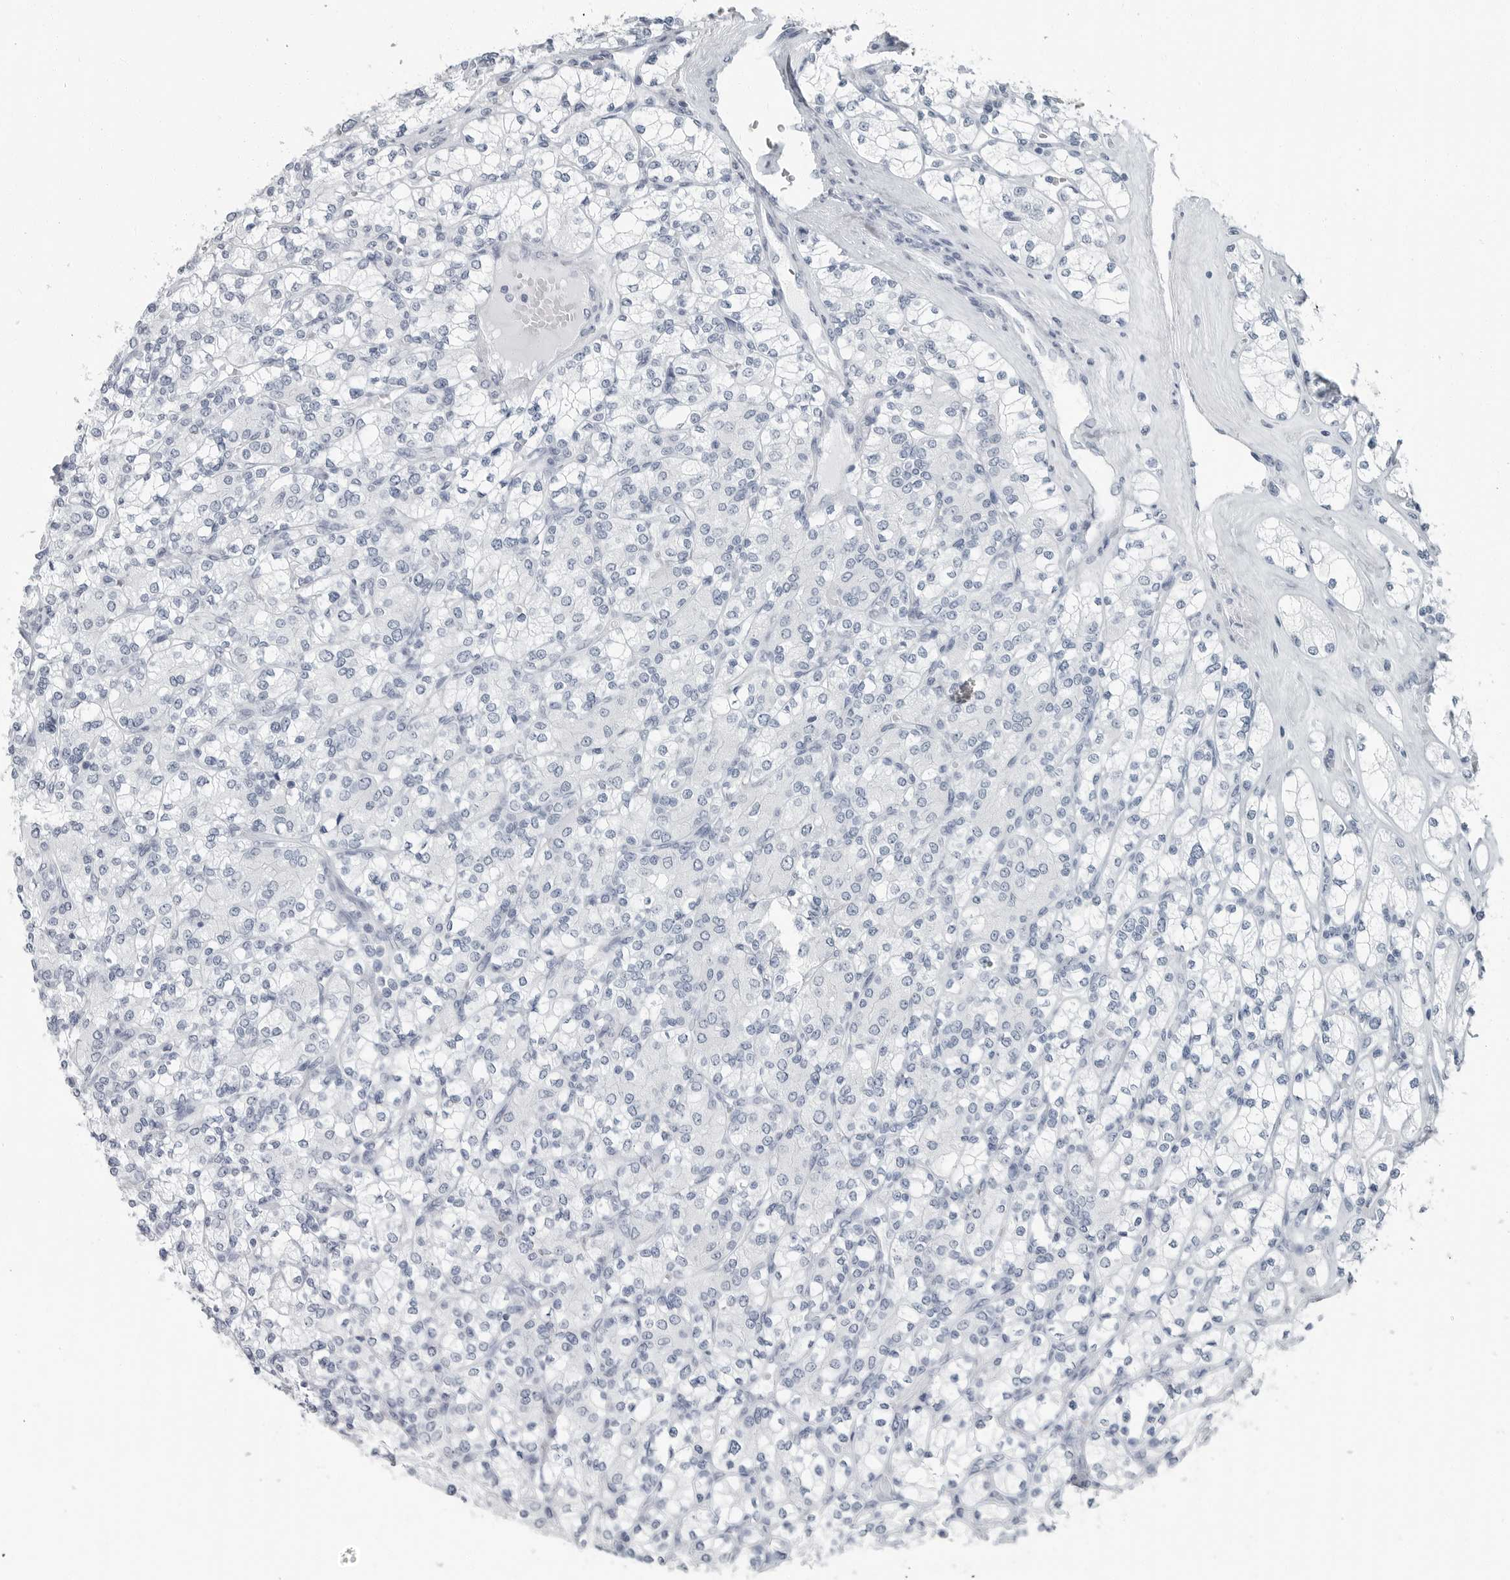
{"staining": {"intensity": "negative", "quantity": "none", "location": "none"}, "tissue": "renal cancer", "cell_type": "Tumor cells", "image_type": "cancer", "snomed": [{"axis": "morphology", "description": "Adenocarcinoma, NOS"}, {"axis": "topography", "description": "Kidney"}], "caption": "Immunohistochemical staining of human renal cancer (adenocarcinoma) displays no significant staining in tumor cells.", "gene": "FABP6", "patient": {"sex": "male", "age": 77}}